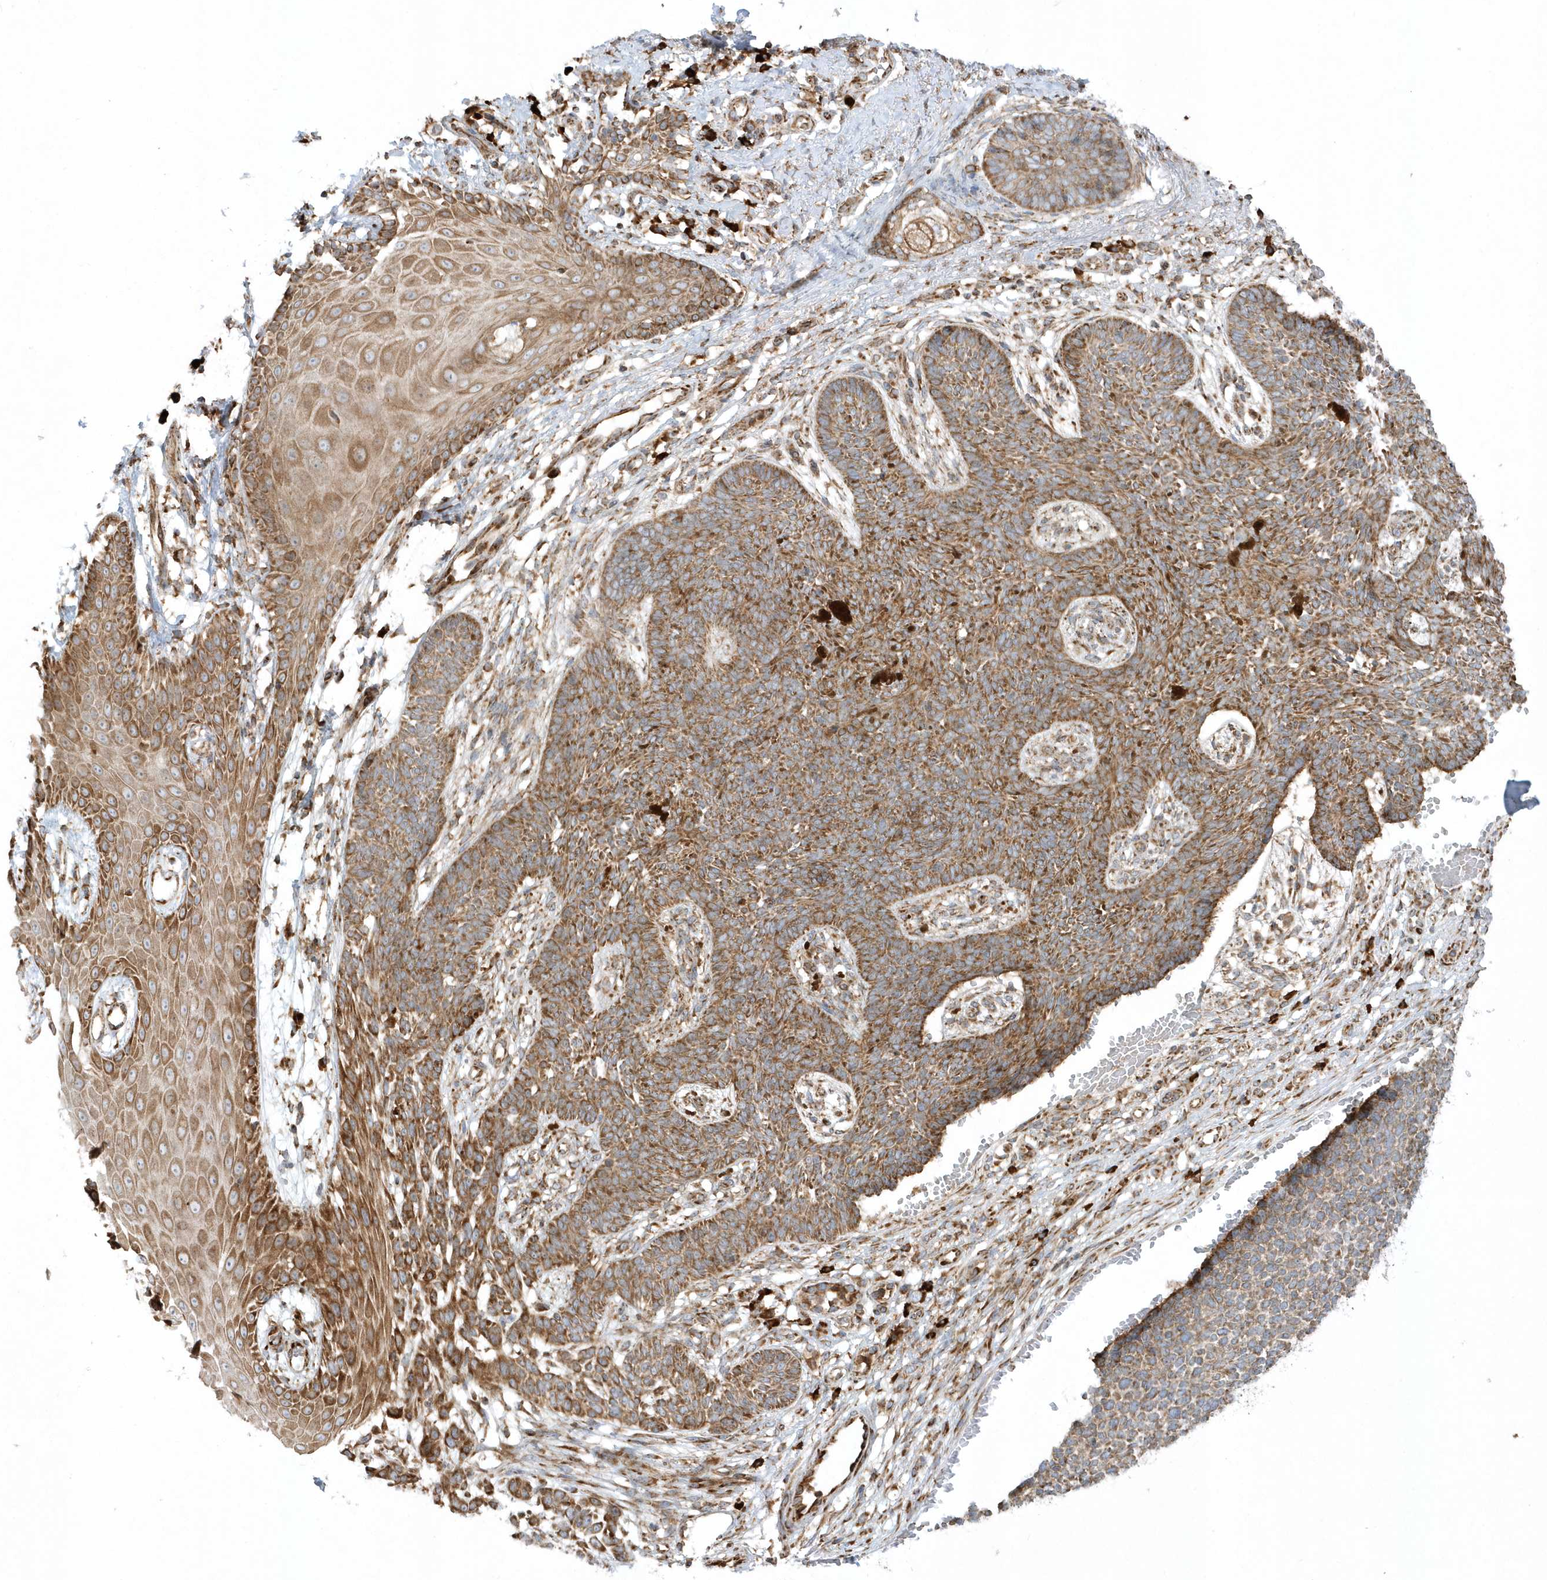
{"staining": {"intensity": "moderate", "quantity": ">75%", "location": "cytoplasmic/membranous"}, "tissue": "skin cancer", "cell_type": "Tumor cells", "image_type": "cancer", "snomed": [{"axis": "morphology", "description": "Basal cell carcinoma"}, {"axis": "topography", "description": "Skin"}], "caption": "There is medium levels of moderate cytoplasmic/membranous positivity in tumor cells of skin cancer (basal cell carcinoma), as demonstrated by immunohistochemical staining (brown color).", "gene": "SH3BP2", "patient": {"sex": "female", "age": 84}}